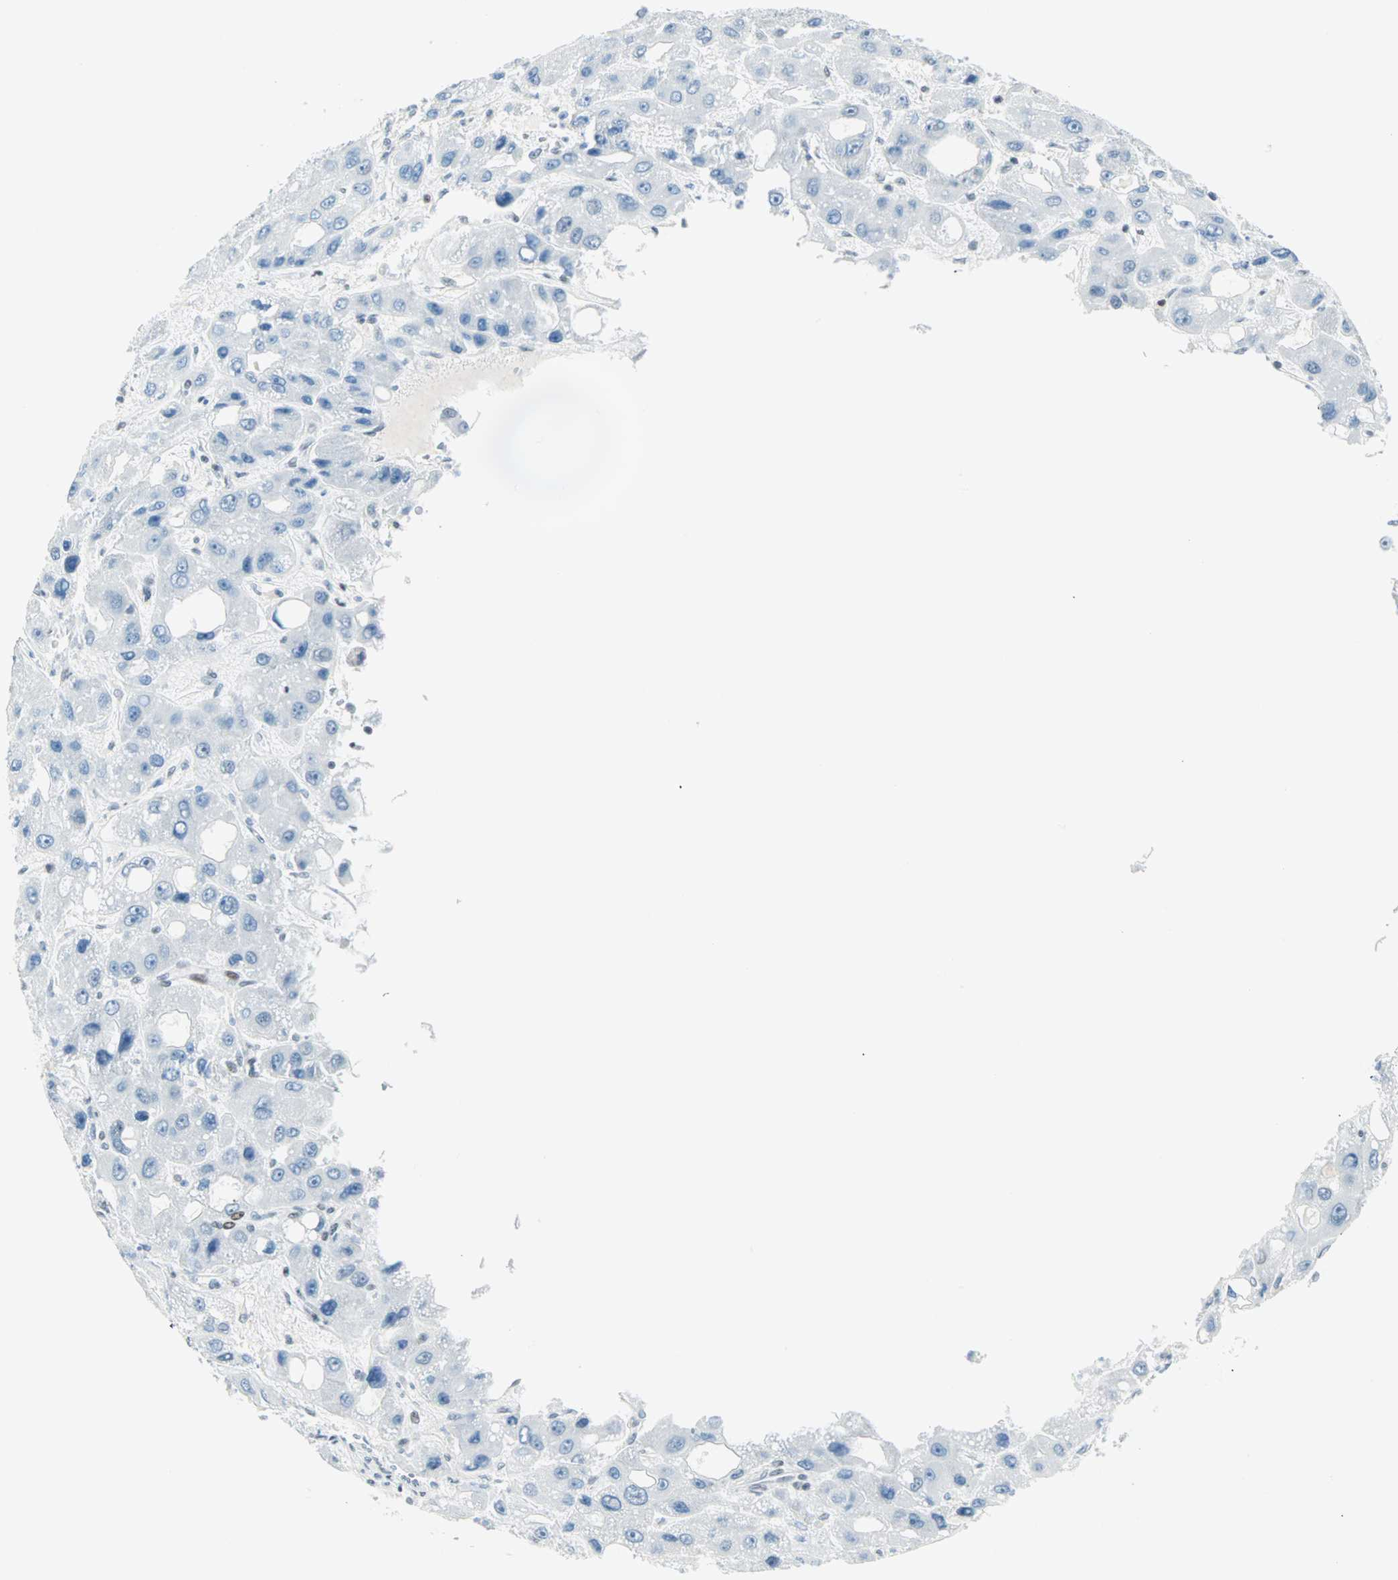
{"staining": {"intensity": "negative", "quantity": "none", "location": "none"}, "tissue": "liver cancer", "cell_type": "Tumor cells", "image_type": "cancer", "snomed": [{"axis": "morphology", "description": "Carcinoma, Hepatocellular, NOS"}, {"axis": "topography", "description": "Liver"}], "caption": "Protein analysis of liver hepatocellular carcinoma shows no significant expression in tumor cells.", "gene": "PKNOX1", "patient": {"sex": "male", "age": 55}}